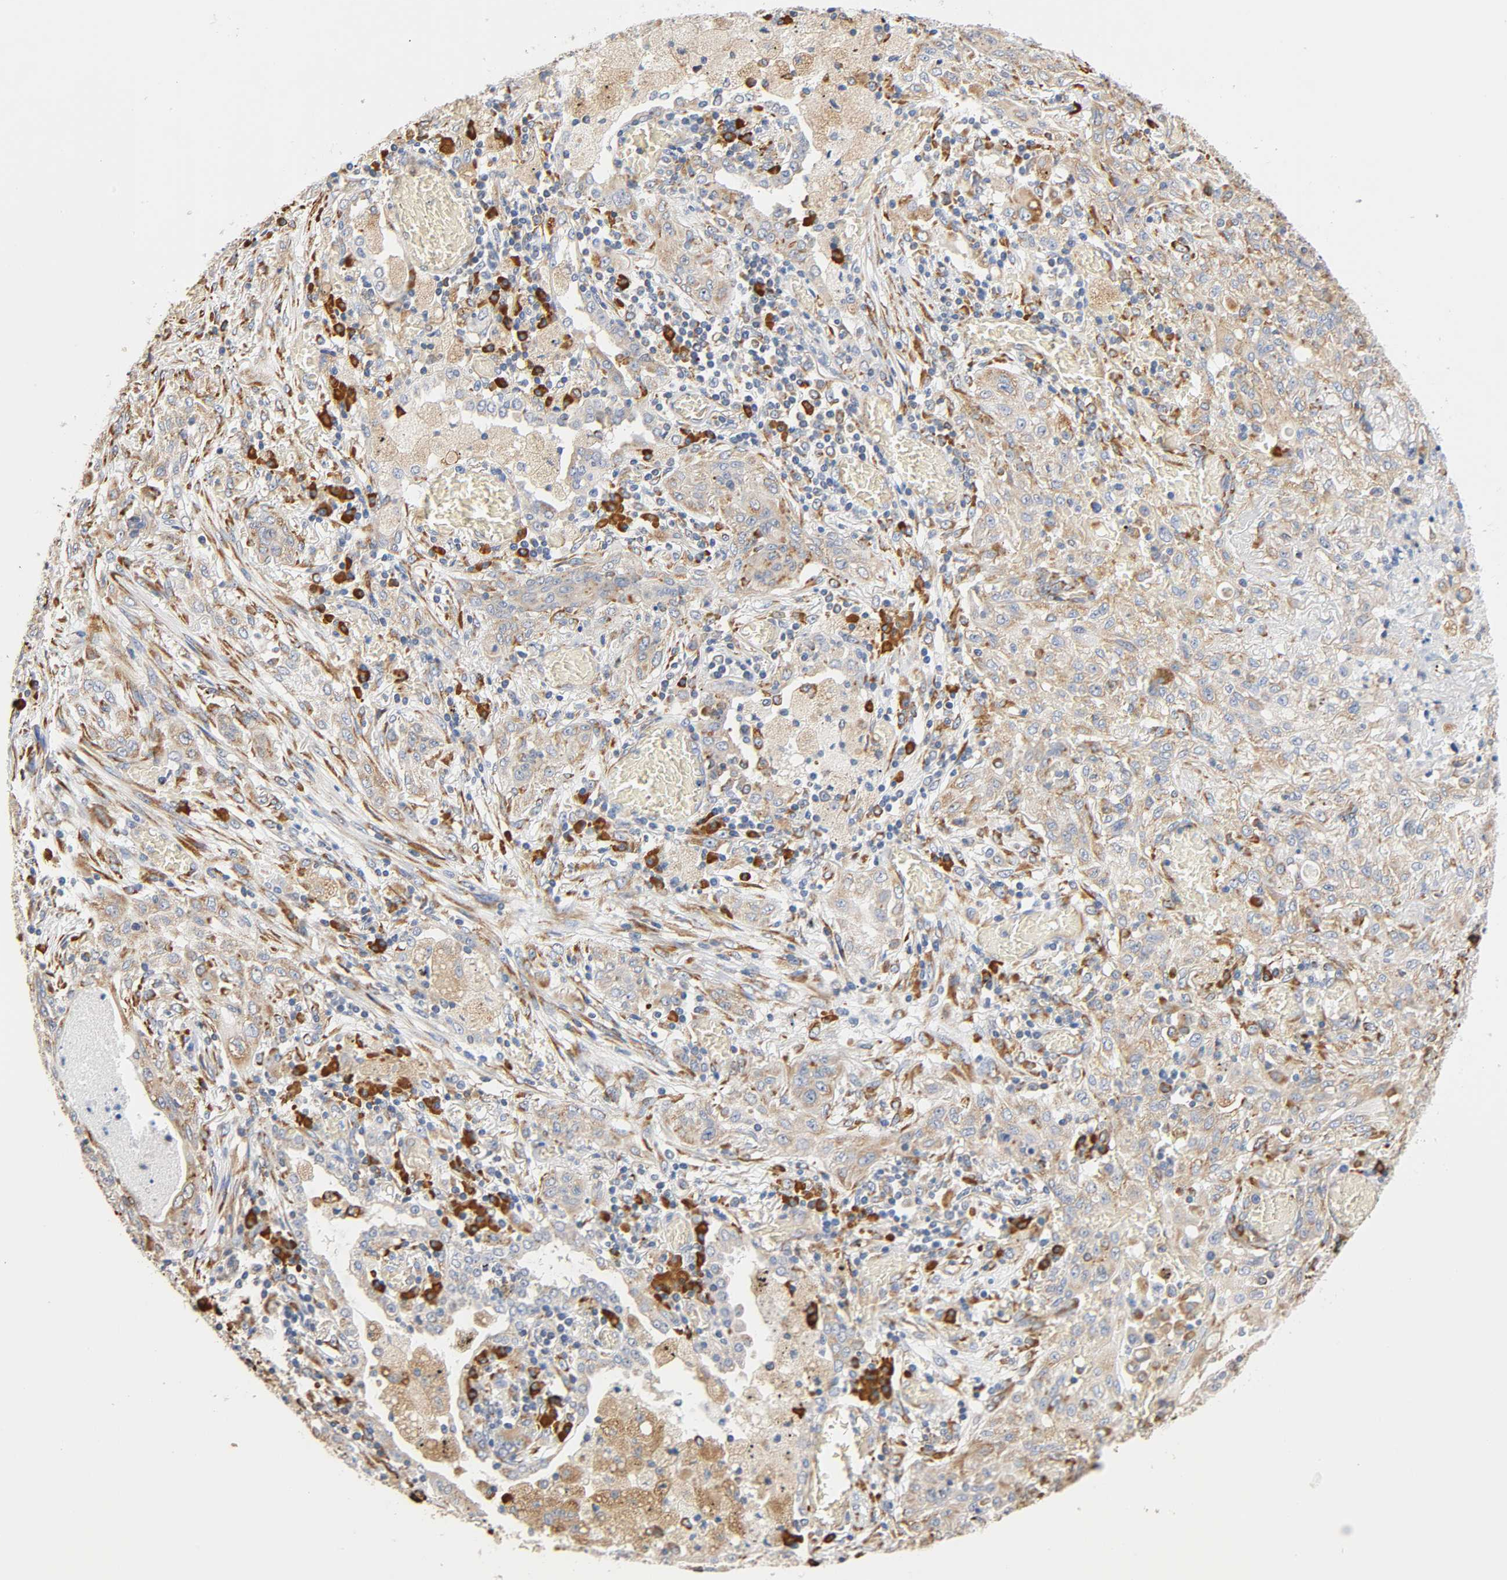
{"staining": {"intensity": "weak", "quantity": "25%-75%", "location": "cytoplasmic/membranous"}, "tissue": "lung cancer", "cell_type": "Tumor cells", "image_type": "cancer", "snomed": [{"axis": "morphology", "description": "Squamous cell carcinoma, NOS"}, {"axis": "topography", "description": "Lung"}], "caption": "Immunohistochemistry of human lung cancer demonstrates low levels of weak cytoplasmic/membranous expression in approximately 25%-75% of tumor cells. (brown staining indicates protein expression, while blue staining denotes nuclei).", "gene": "UCKL1", "patient": {"sex": "female", "age": 47}}